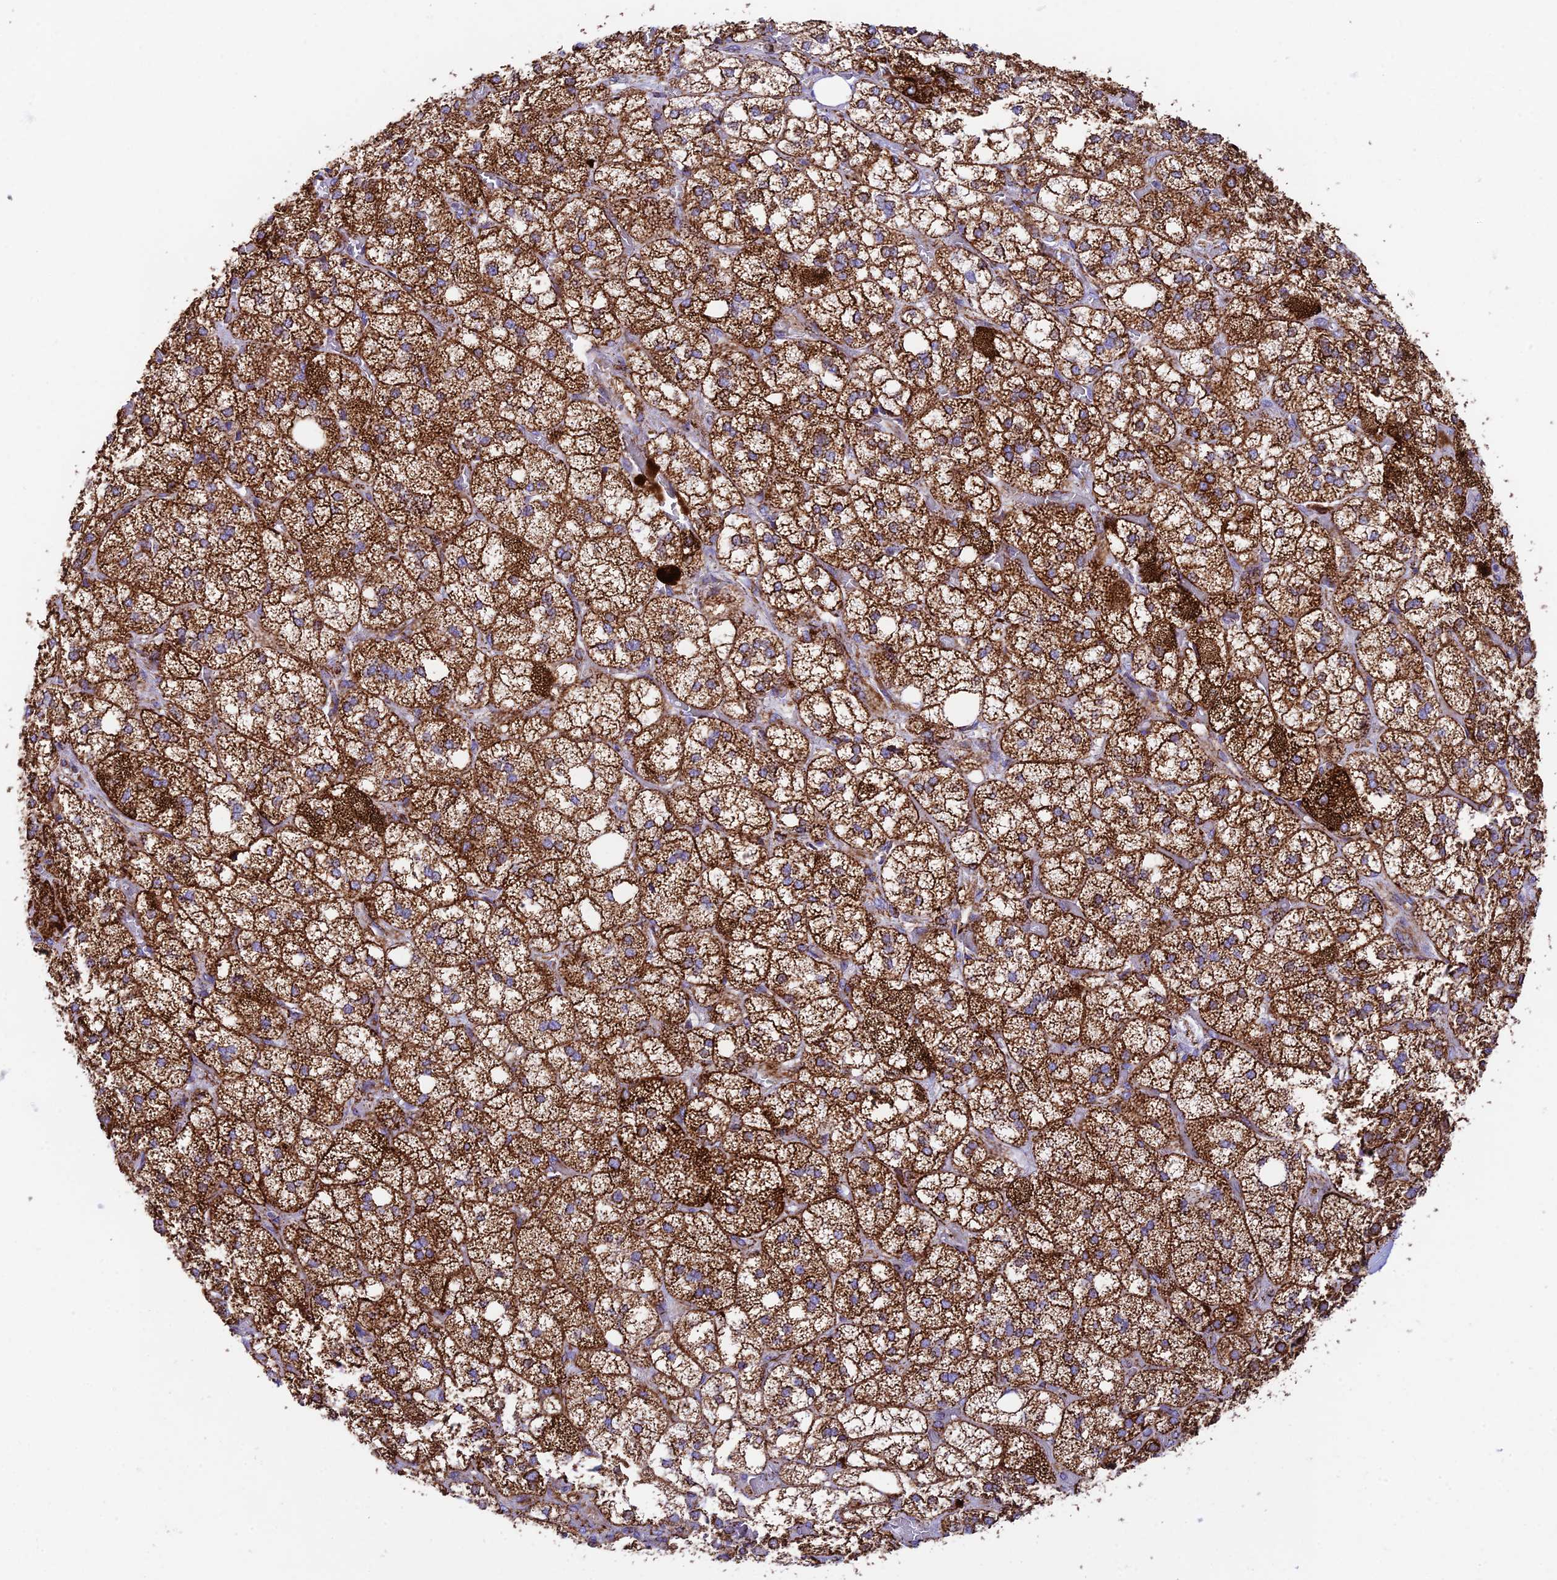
{"staining": {"intensity": "strong", "quantity": ">75%", "location": "cytoplasmic/membranous"}, "tissue": "adrenal gland", "cell_type": "Glandular cells", "image_type": "normal", "snomed": [{"axis": "morphology", "description": "Normal tissue, NOS"}, {"axis": "topography", "description": "Adrenal gland"}], "caption": "Unremarkable adrenal gland demonstrates strong cytoplasmic/membranous expression in about >75% of glandular cells, visualized by immunohistochemistry. (IHC, brightfield microscopy, high magnification).", "gene": "CHCHD3", "patient": {"sex": "male", "age": 61}}